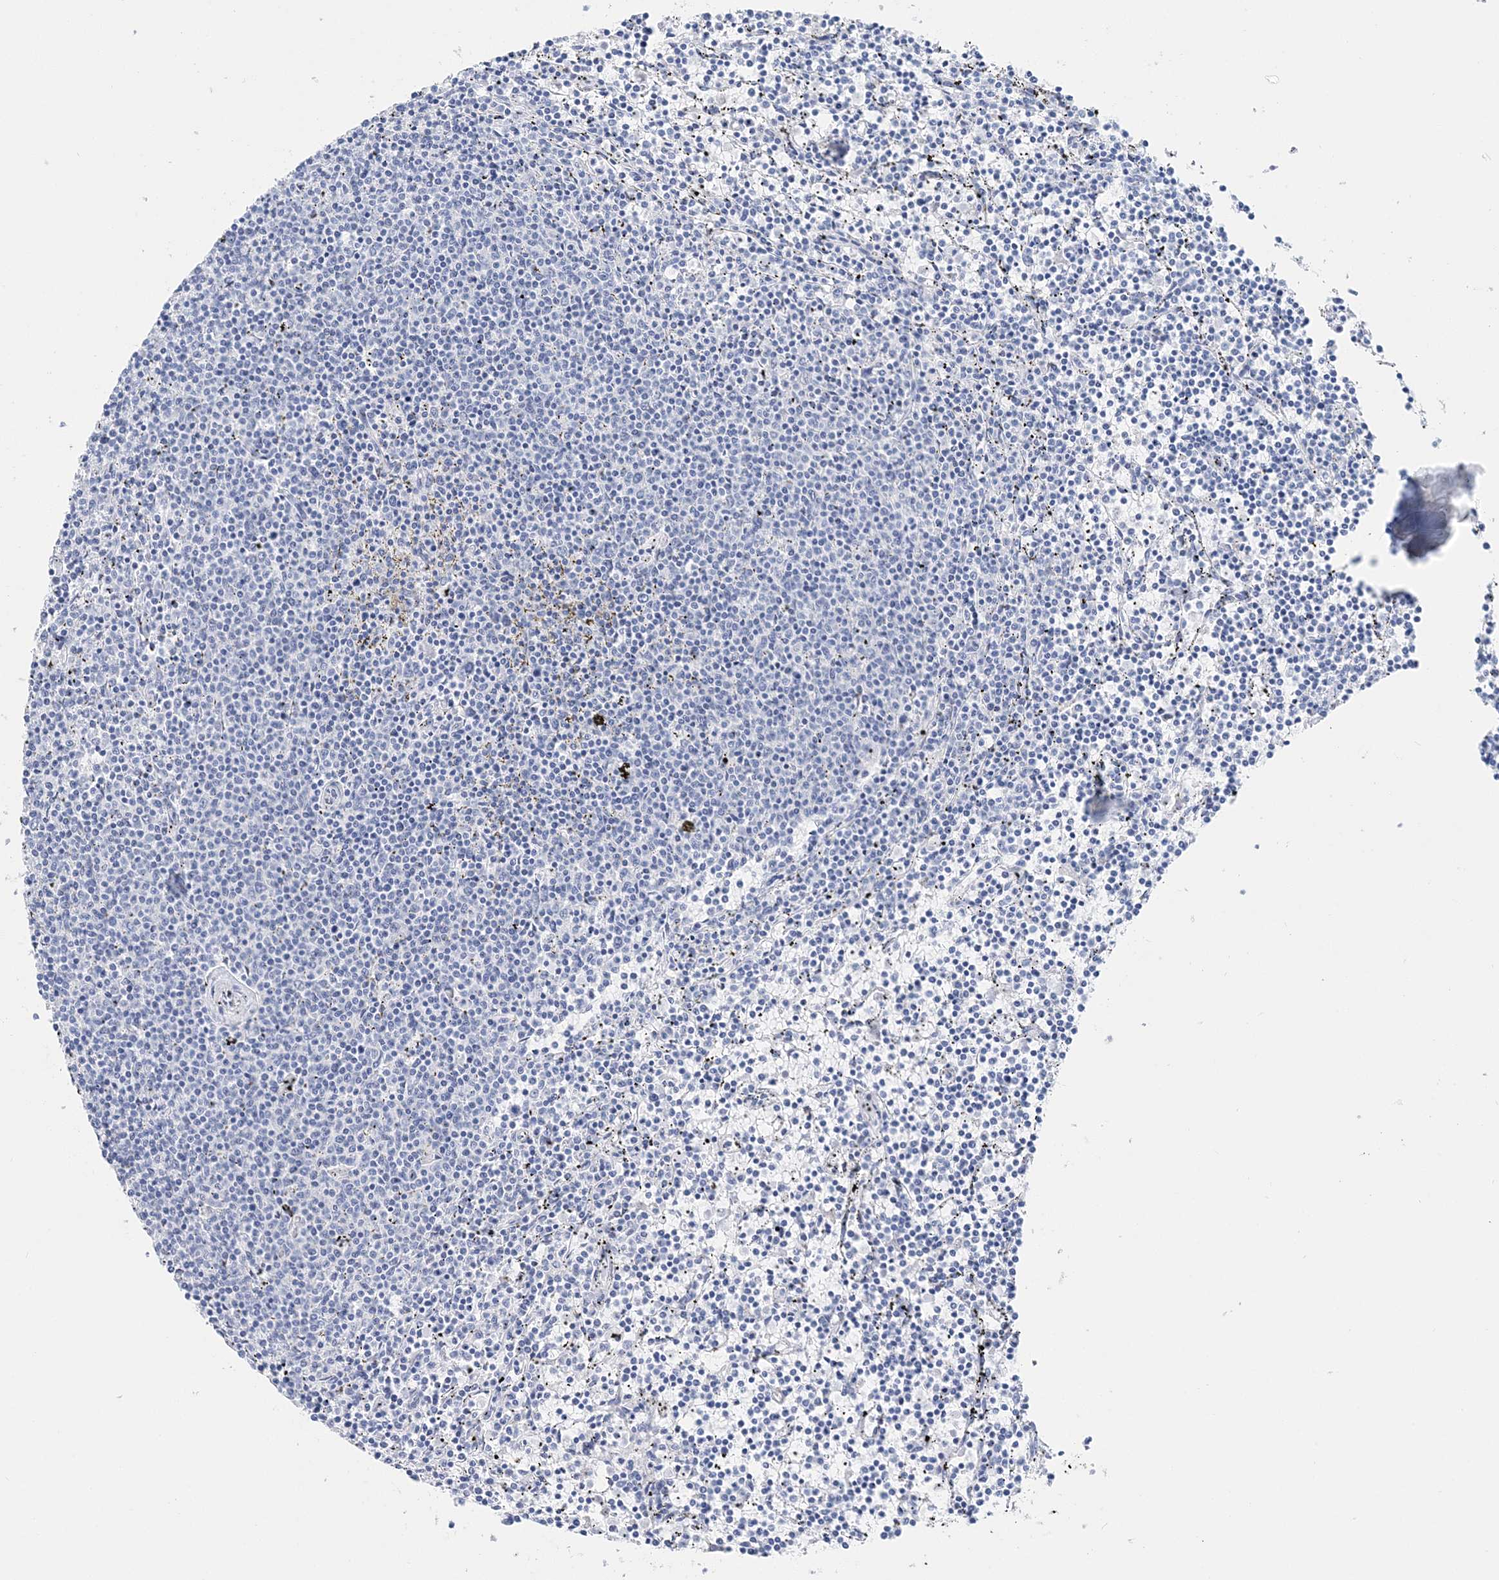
{"staining": {"intensity": "negative", "quantity": "none", "location": "none"}, "tissue": "lymphoma", "cell_type": "Tumor cells", "image_type": "cancer", "snomed": [{"axis": "morphology", "description": "Malignant lymphoma, non-Hodgkin's type, Low grade"}, {"axis": "topography", "description": "Spleen"}], "caption": "Immunohistochemistry image of neoplastic tissue: human lymphoma stained with DAB shows no significant protein expression in tumor cells.", "gene": "TSPYL6", "patient": {"sex": "female", "age": 50}}